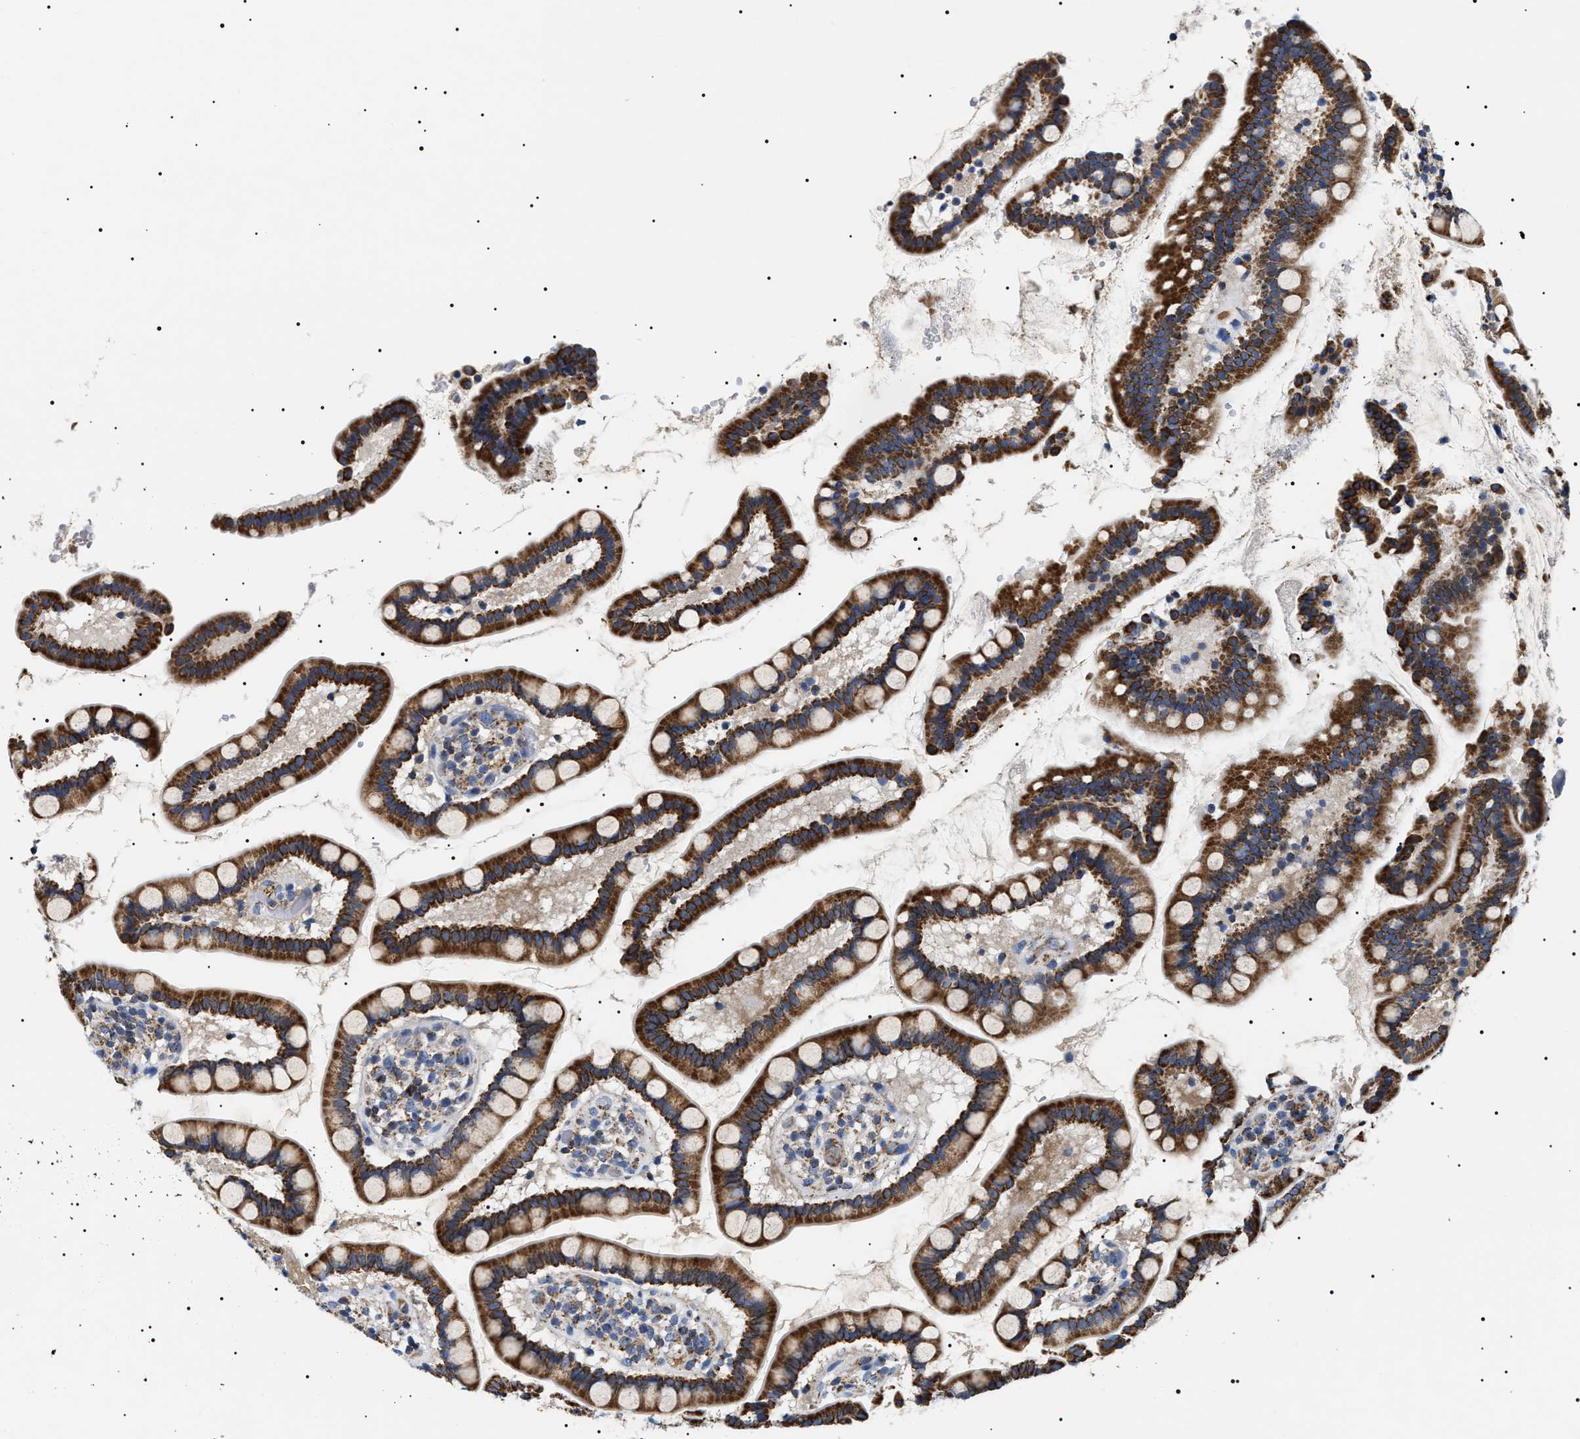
{"staining": {"intensity": "strong", "quantity": ">75%", "location": "cytoplasmic/membranous"}, "tissue": "small intestine", "cell_type": "Glandular cells", "image_type": "normal", "snomed": [{"axis": "morphology", "description": "Normal tissue, NOS"}, {"axis": "topography", "description": "Small intestine"}], "caption": "High-power microscopy captured an IHC photomicrograph of benign small intestine, revealing strong cytoplasmic/membranous staining in approximately >75% of glandular cells.", "gene": "OXSM", "patient": {"sex": "female", "age": 84}}